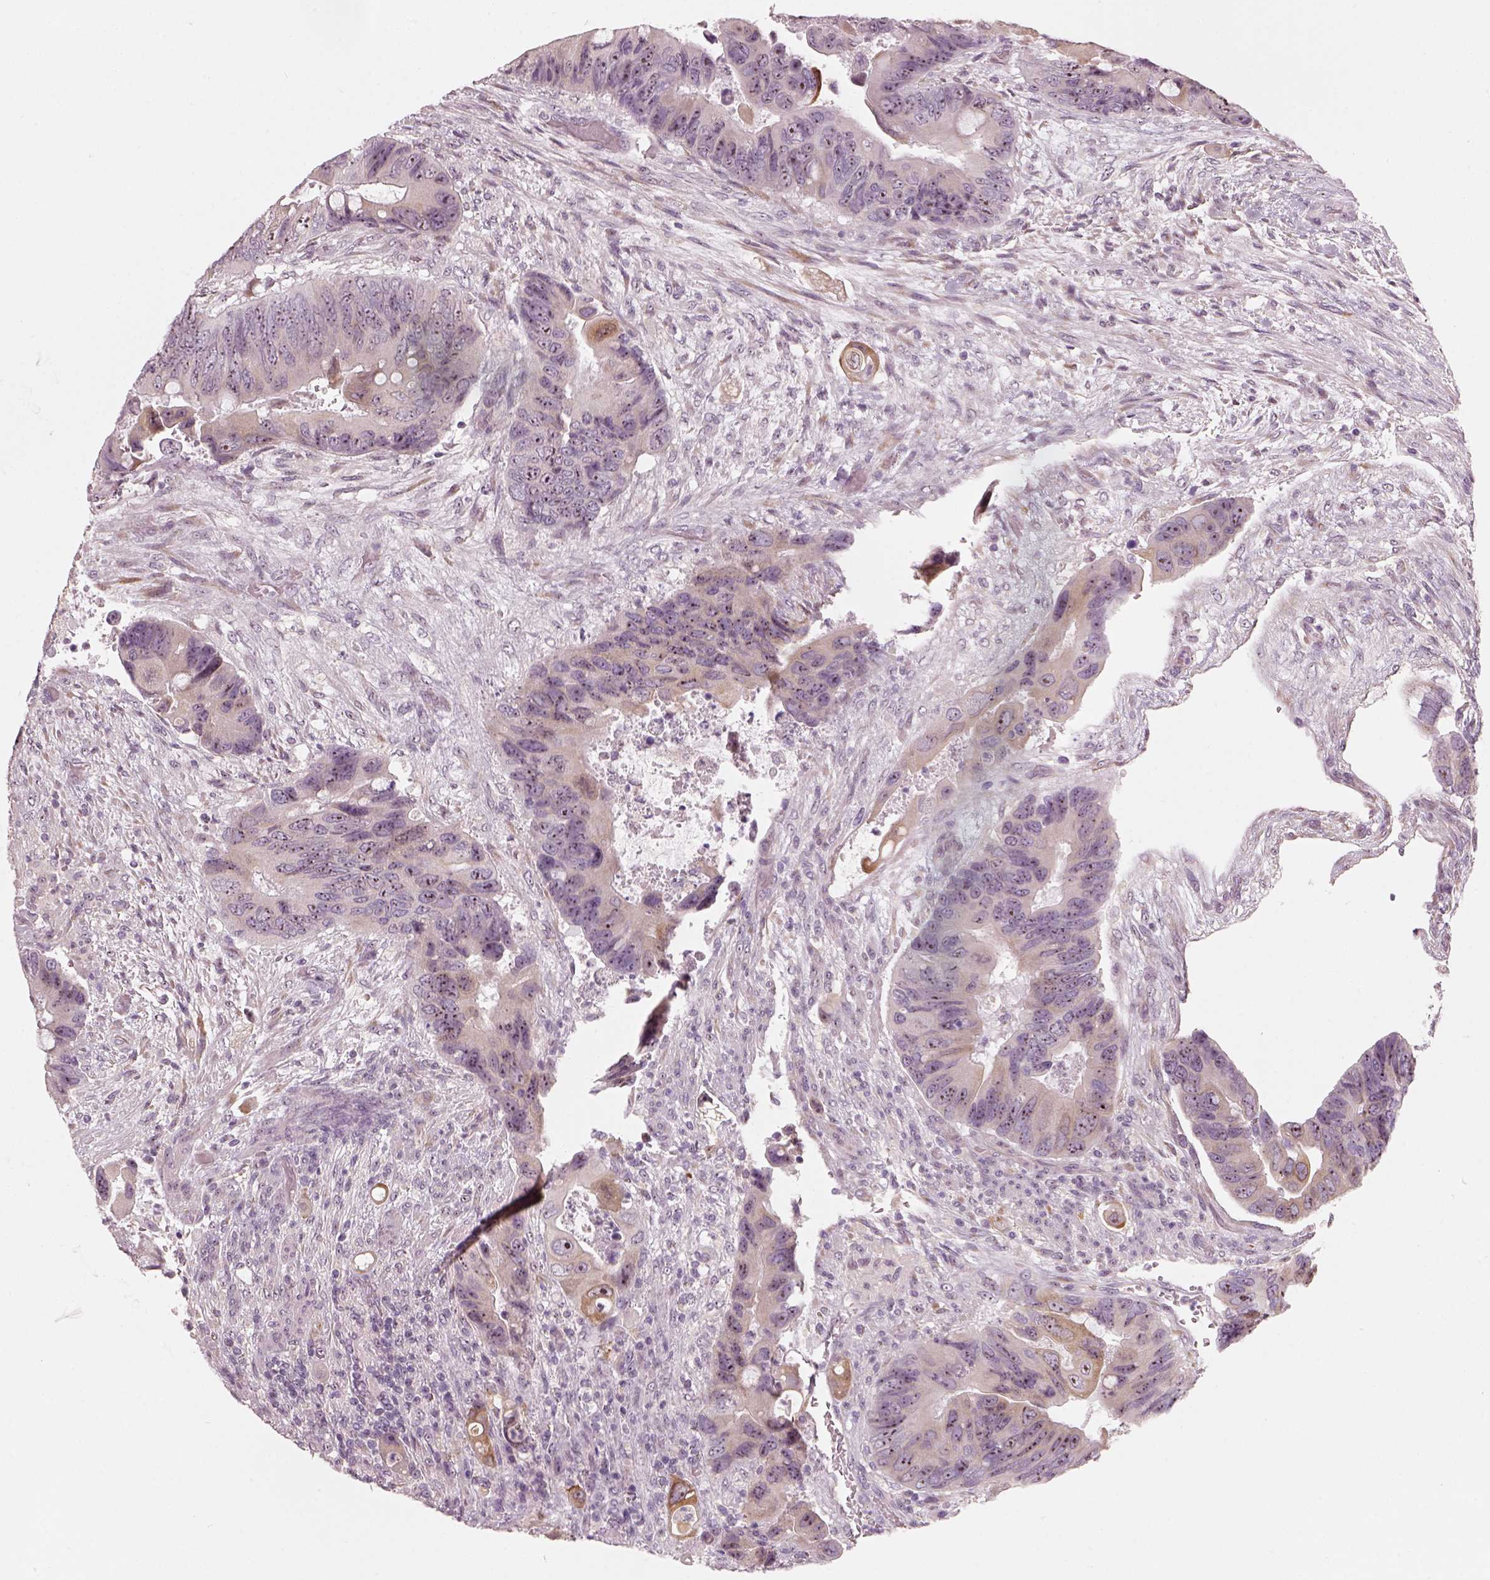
{"staining": {"intensity": "weak", "quantity": "25%-75%", "location": "nuclear"}, "tissue": "colorectal cancer", "cell_type": "Tumor cells", "image_type": "cancer", "snomed": [{"axis": "morphology", "description": "Adenocarcinoma, NOS"}, {"axis": "topography", "description": "Rectum"}], "caption": "Human colorectal cancer stained with a brown dye shows weak nuclear positive expression in about 25%-75% of tumor cells.", "gene": "CDS1", "patient": {"sex": "male", "age": 63}}